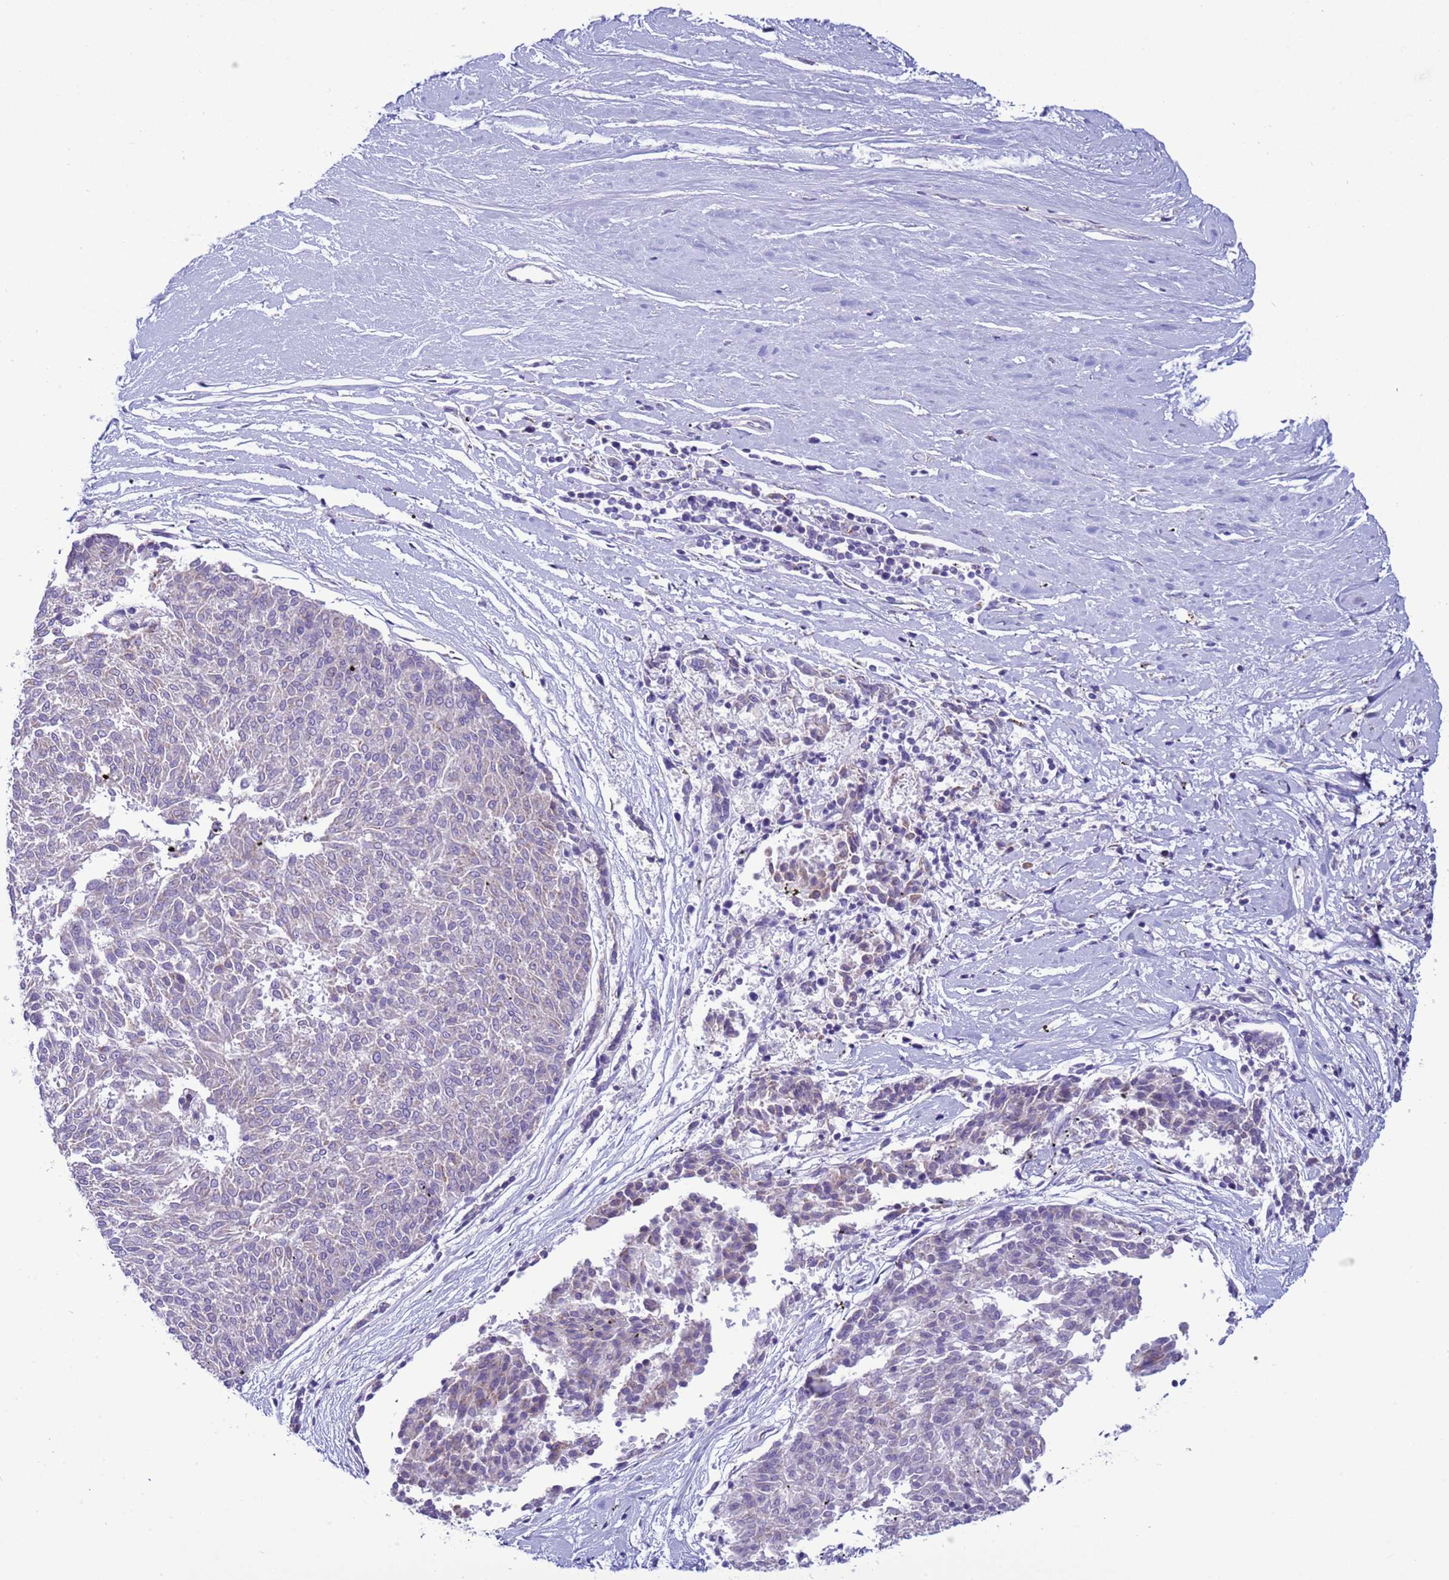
{"staining": {"intensity": "negative", "quantity": "none", "location": "none"}, "tissue": "melanoma", "cell_type": "Tumor cells", "image_type": "cancer", "snomed": [{"axis": "morphology", "description": "Malignant melanoma, NOS"}, {"axis": "topography", "description": "Skin"}], "caption": "The image reveals no significant positivity in tumor cells of melanoma.", "gene": "NCALD", "patient": {"sex": "female", "age": 72}}